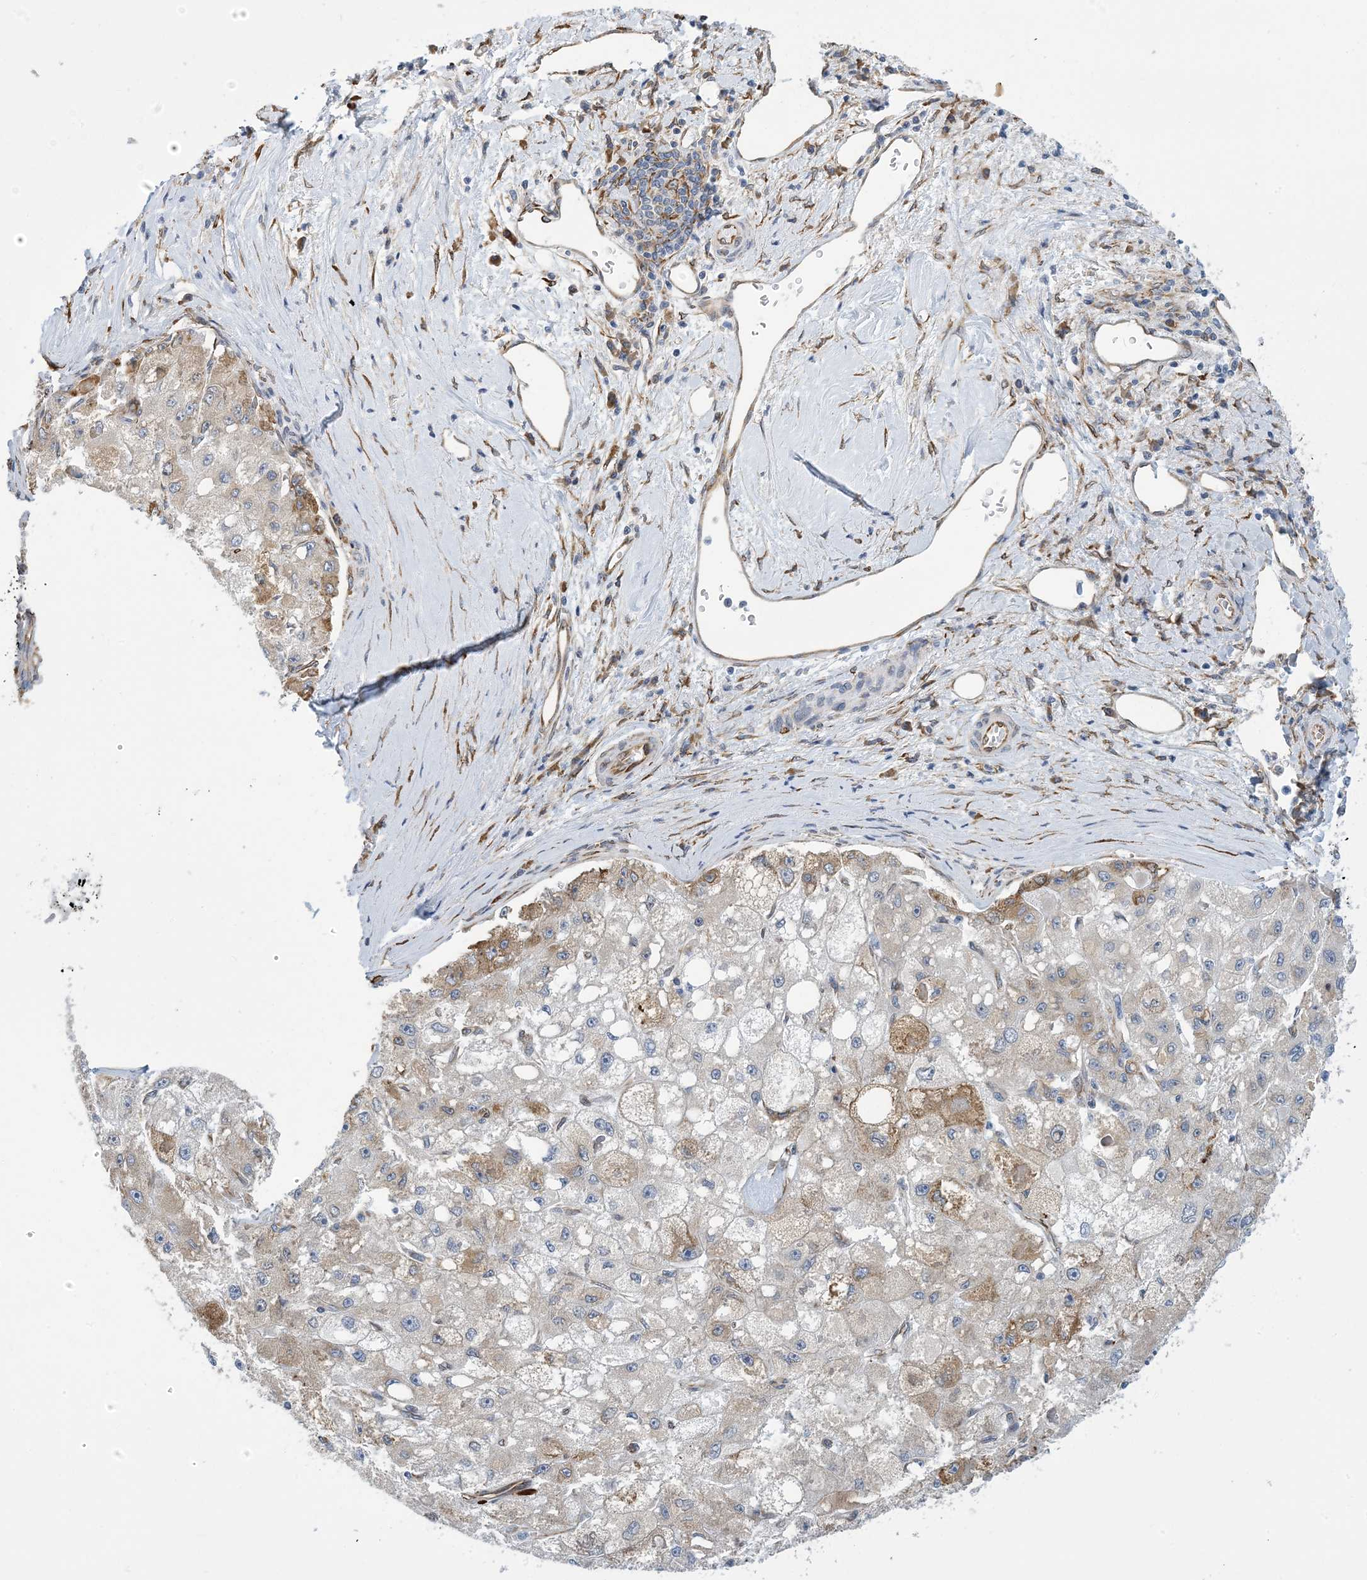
{"staining": {"intensity": "moderate", "quantity": "<25%", "location": "cytoplasmic/membranous"}, "tissue": "liver cancer", "cell_type": "Tumor cells", "image_type": "cancer", "snomed": [{"axis": "morphology", "description": "Carcinoma, Hepatocellular, NOS"}, {"axis": "topography", "description": "Liver"}], "caption": "Tumor cells demonstrate low levels of moderate cytoplasmic/membranous staining in about <25% of cells in liver hepatocellular carcinoma.", "gene": "CCDC14", "patient": {"sex": "male", "age": 80}}